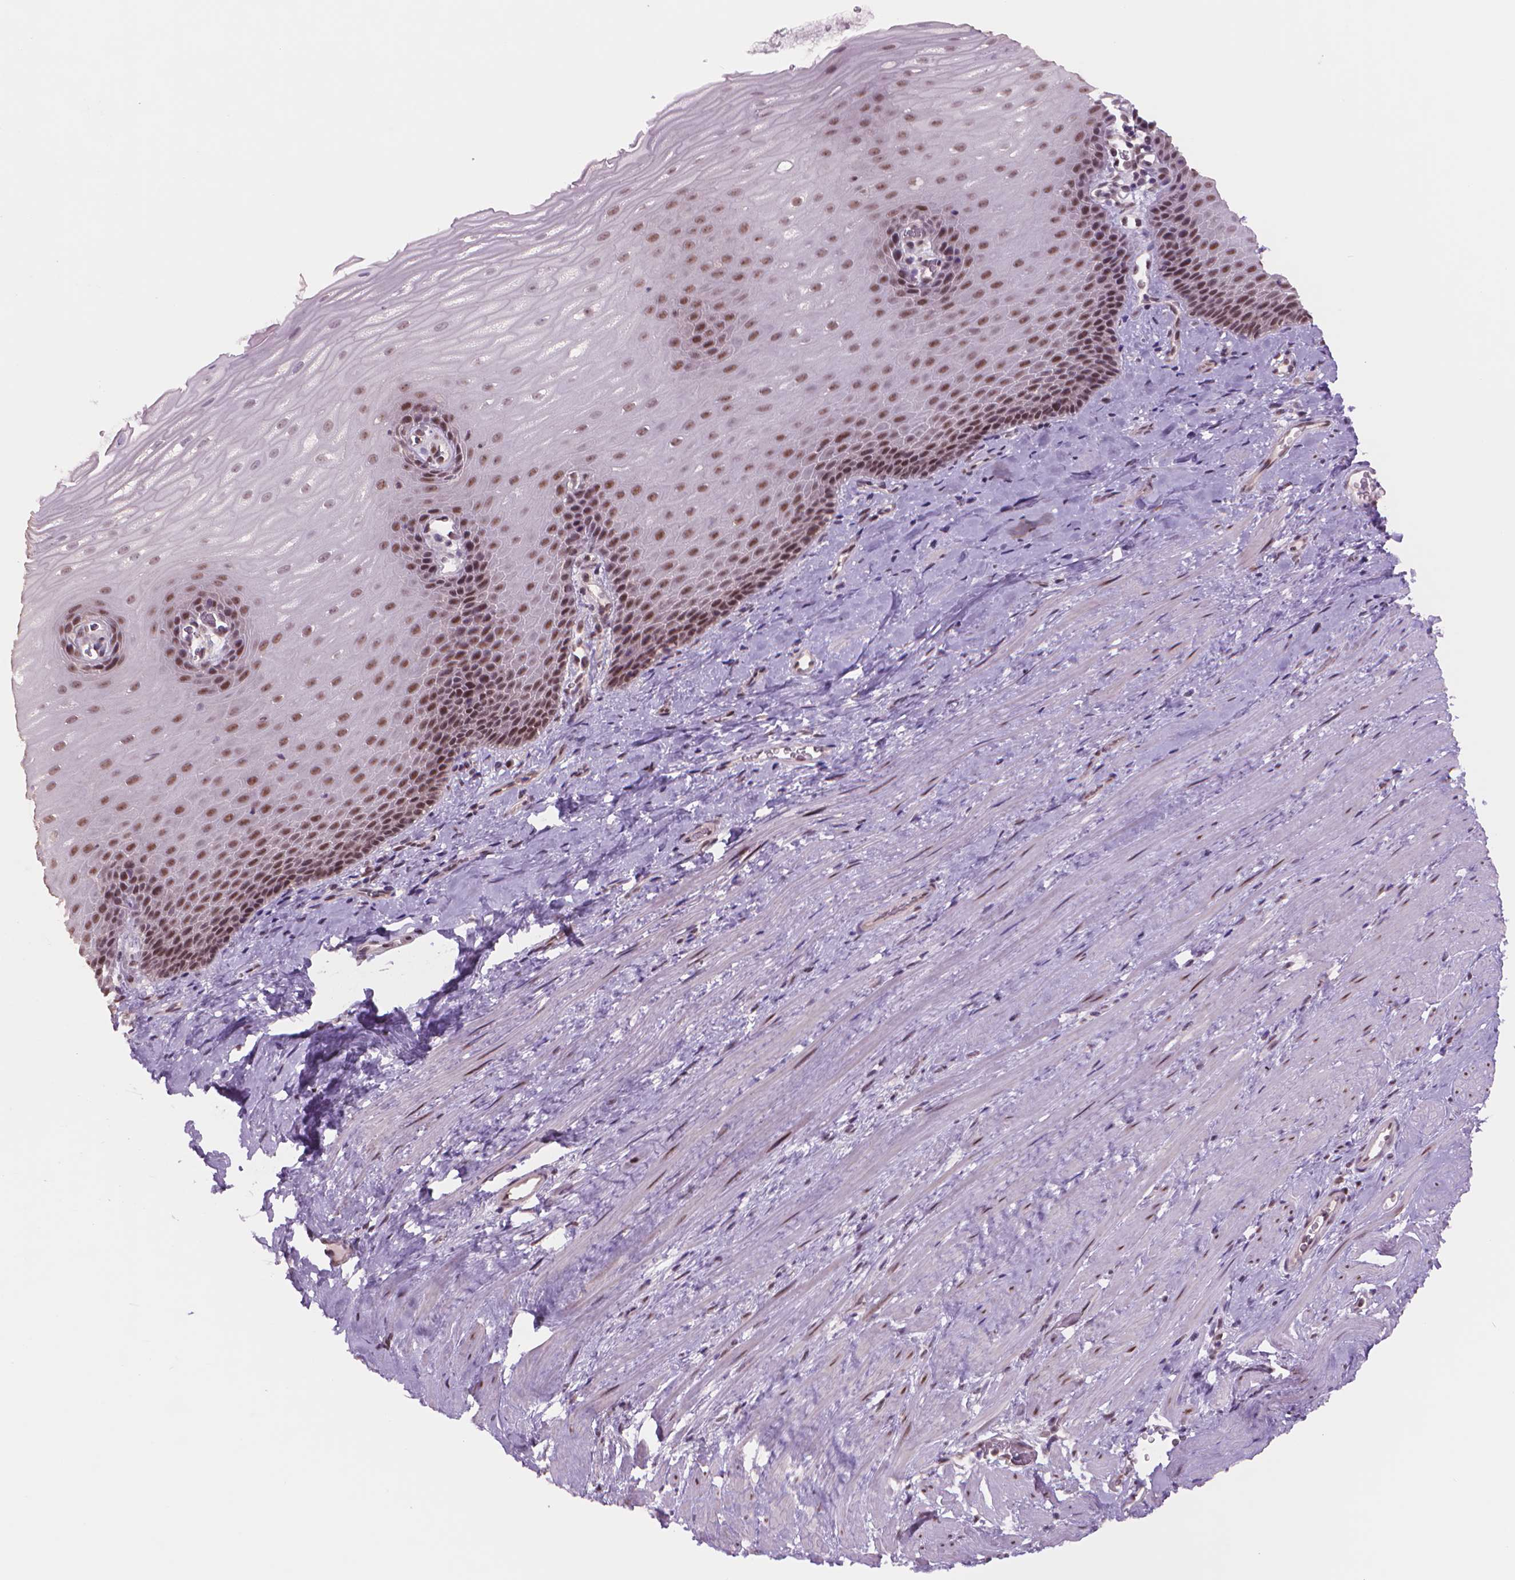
{"staining": {"intensity": "moderate", "quantity": "25%-75%", "location": "nuclear"}, "tissue": "esophagus", "cell_type": "Squamous epithelial cells", "image_type": "normal", "snomed": [{"axis": "morphology", "description": "Normal tissue, NOS"}, {"axis": "topography", "description": "Esophagus"}], "caption": "Moderate nuclear expression is present in about 25%-75% of squamous epithelial cells in unremarkable esophagus. (DAB (3,3'-diaminobenzidine) IHC, brown staining for protein, blue staining for nuclei).", "gene": "POLR3D", "patient": {"sex": "male", "age": 64}}